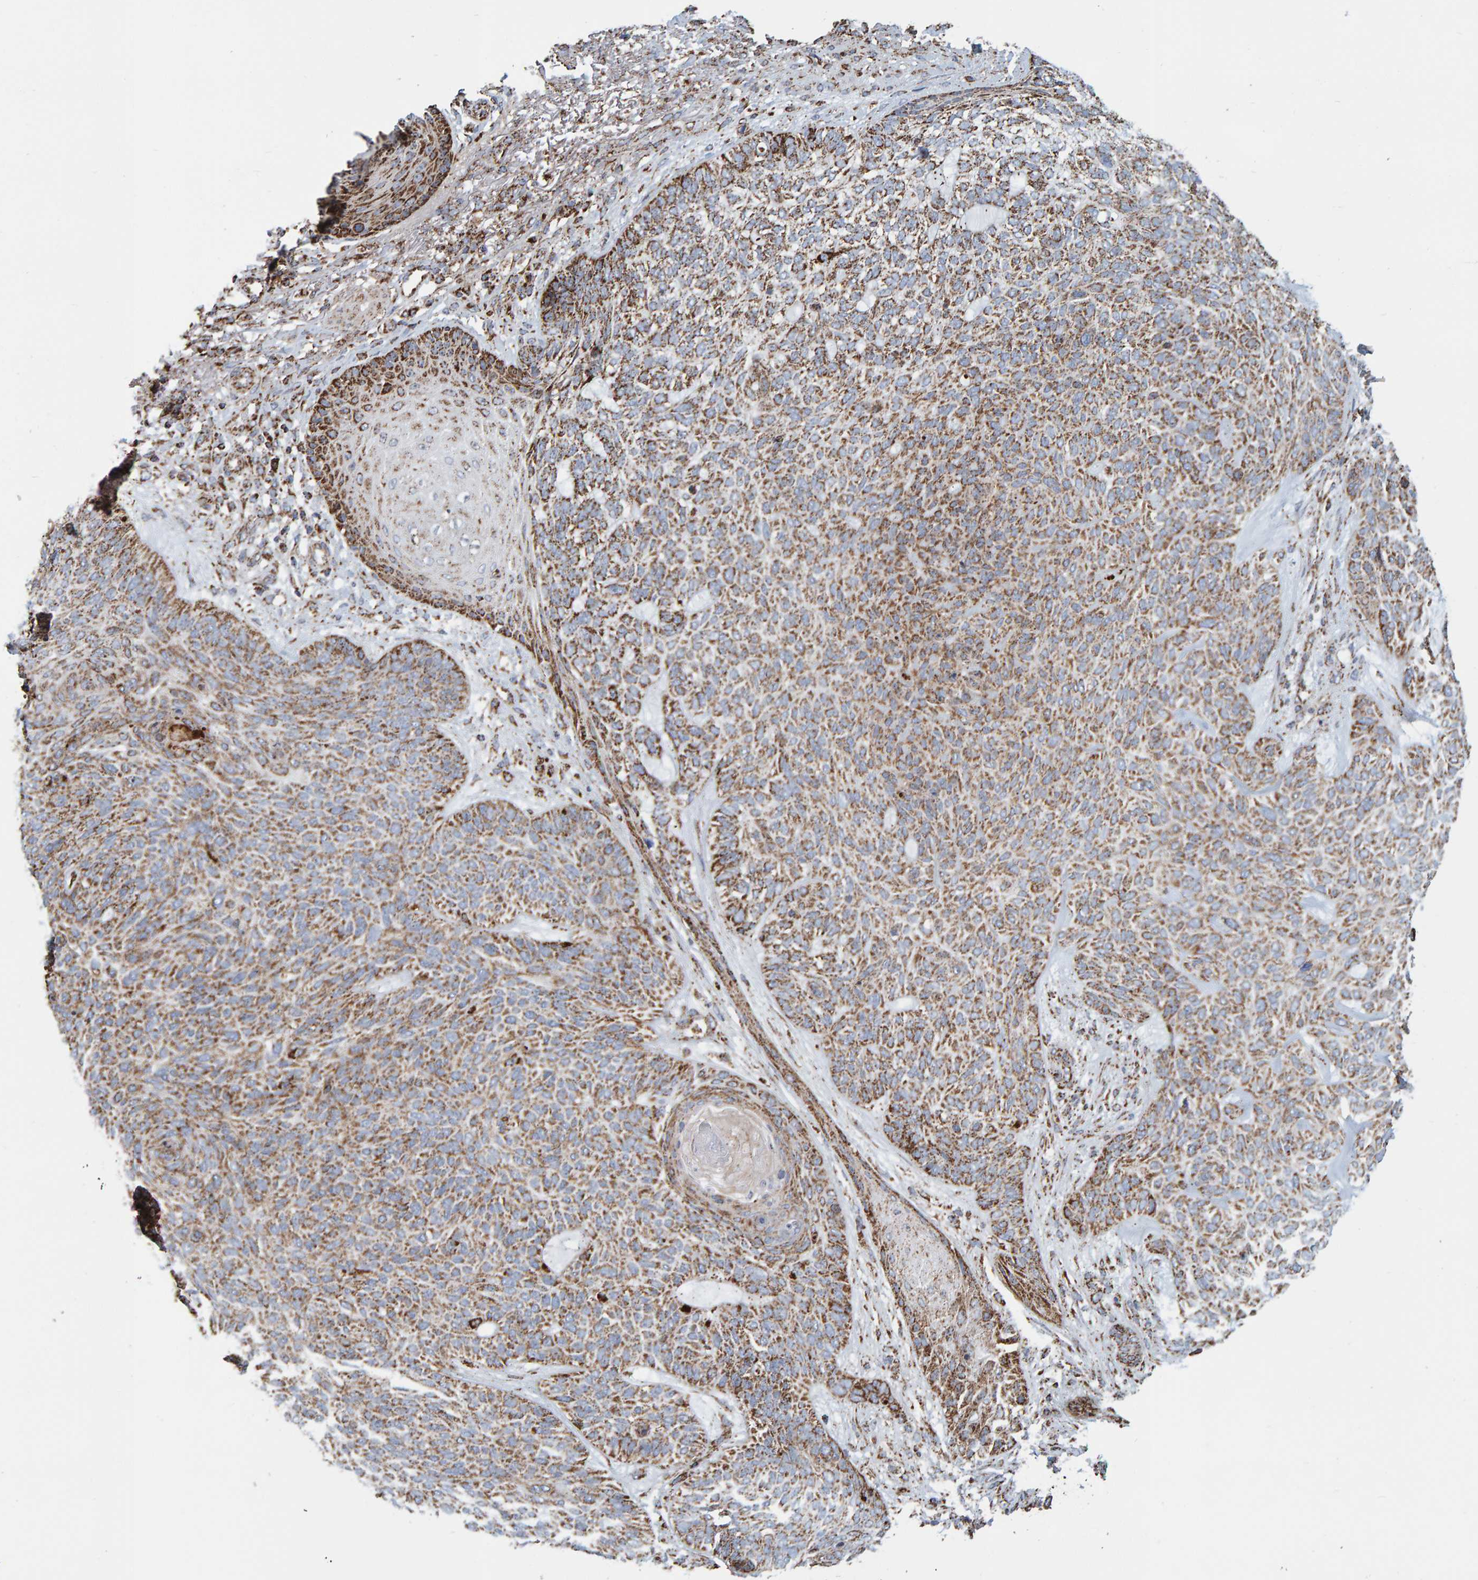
{"staining": {"intensity": "weak", "quantity": ">75%", "location": "cytoplasmic/membranous"}, "tissue": "skin cancer", "cell_type": "Tumor cells", "image_type": "cancer", "snomed": [{"axis": "morphology", "description": "Basal cell carcinoma"}, {"axis": "topography", "description": "Skin"}], "caption": "Immunohistochemistry (IHC) (DAB) staining of human skin cancer exhibits weak cytoplasmic/membranous protein expression in about >75% of tumor cells.", "gene": "MRPL45", "patient": {"sex": "male", "age": 55}}